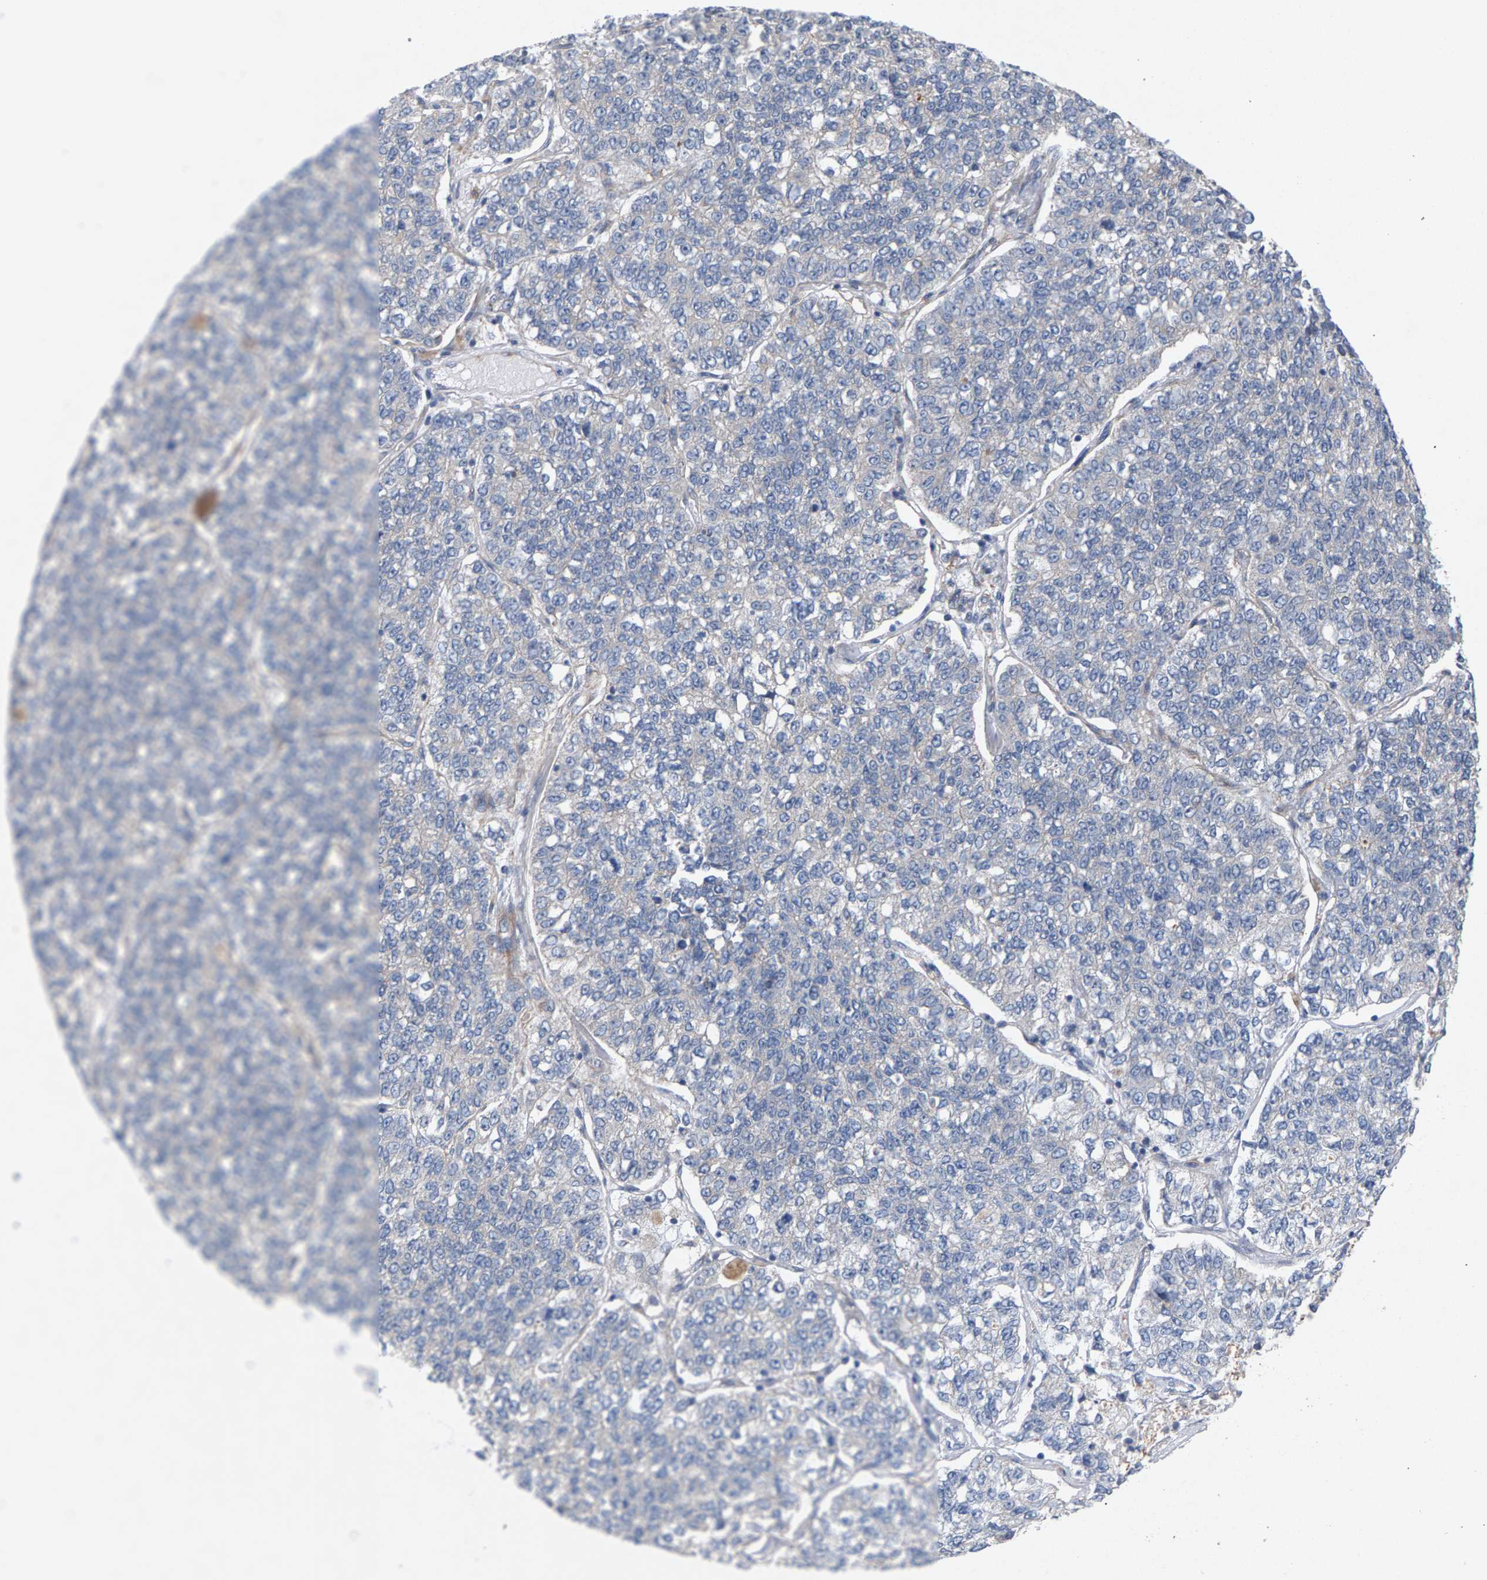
{"staining": {"intensity": "negative", "quantity": "none", "location": "none"}, "tissue": "lung cancer", "cell_type": "Tumor cells", "image_type": "cancer", "snomed": [{"axis": "morphology", "description": "Adenocarcinoma, NOS"}, {"axis": "topography", "description": "Lung"}], "caption": "An immunohistochemistry image of lung adenocarcinoma is shown. There is no staining in tumor cells of lung adenocarcinoma.", "gene": "MAMDC2", "patient": {"sex": "male", "age": 49}}